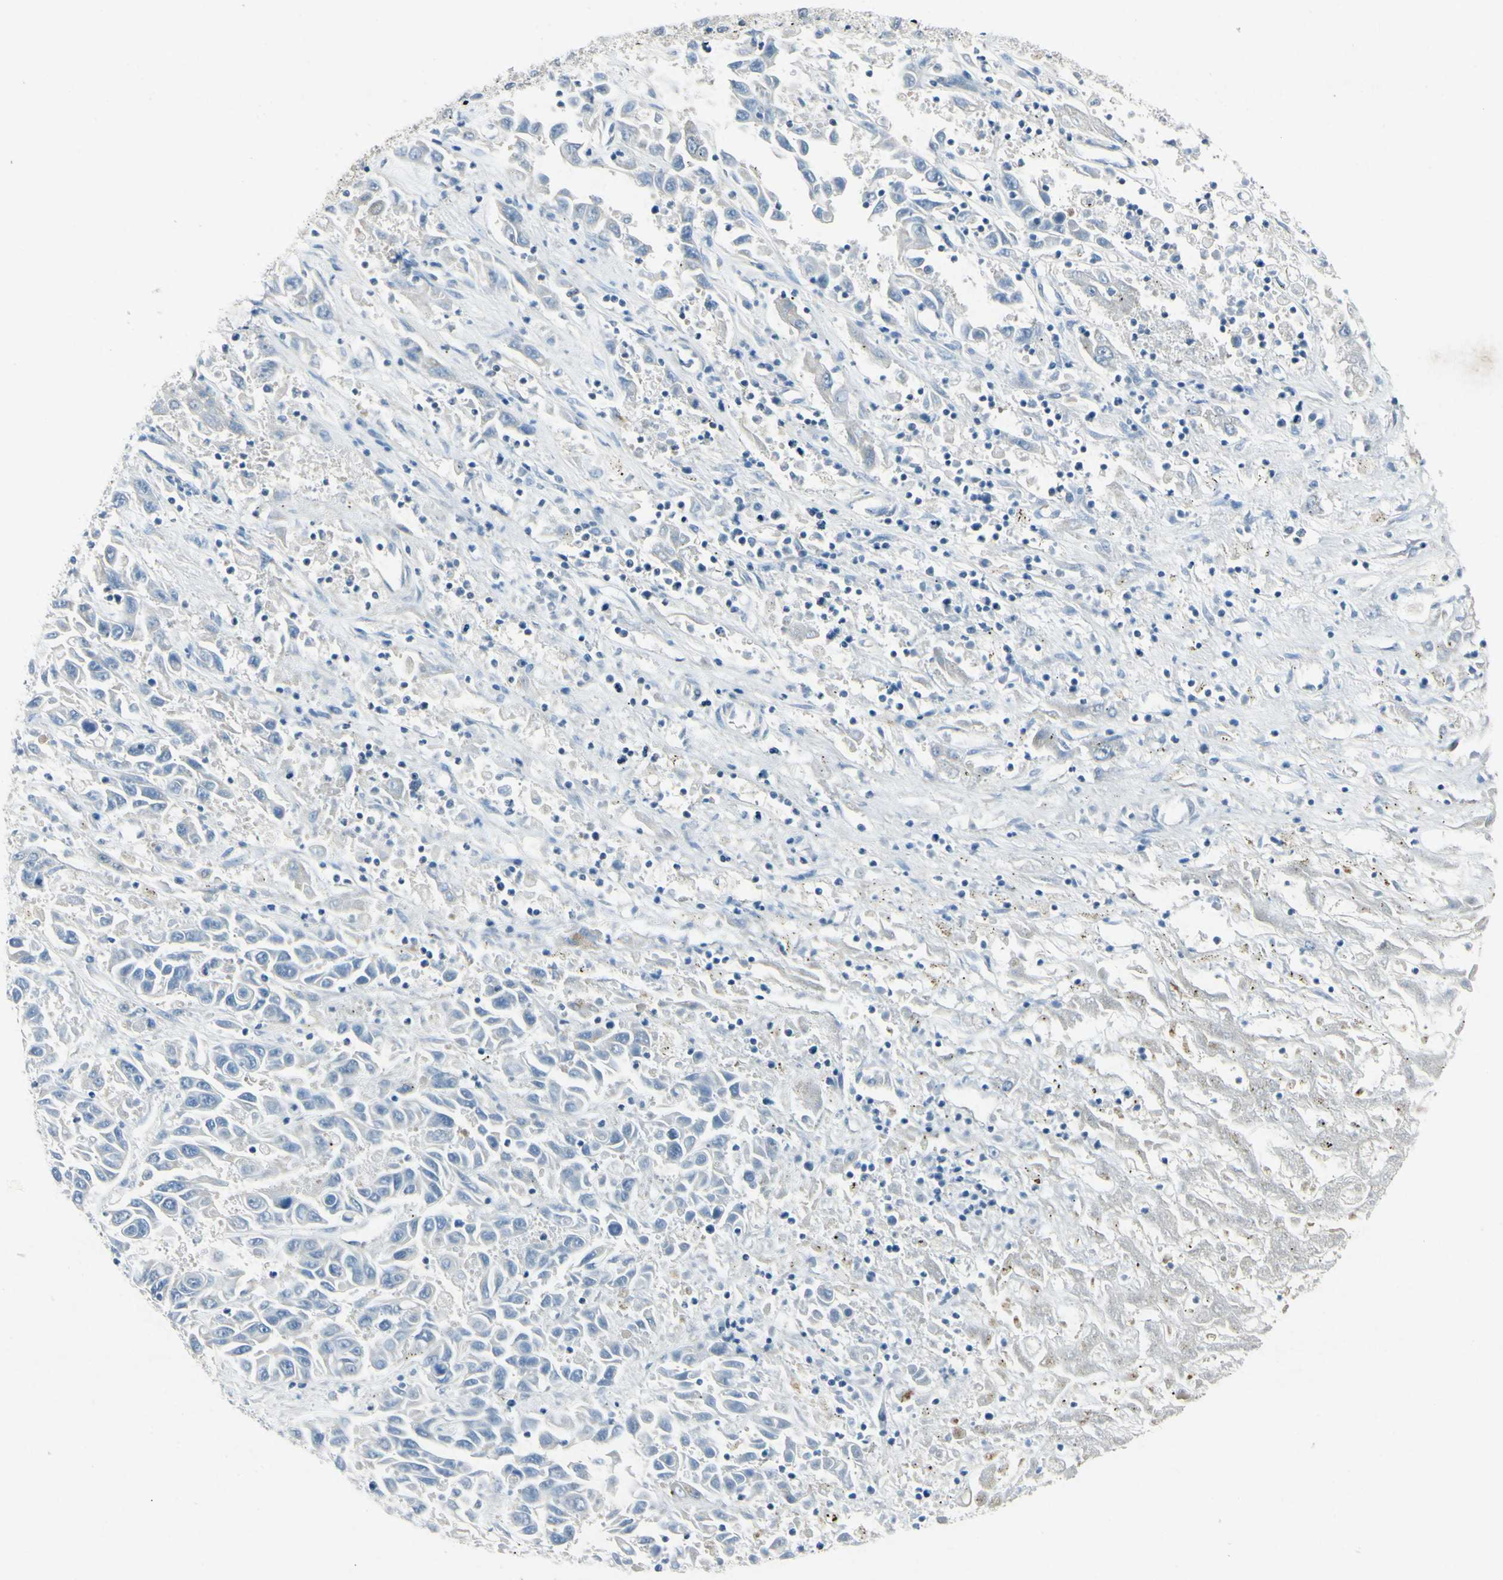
{"staining": {"intensity": "negative", "quantity": "none", "location": "none"}, "tissue": "liver cancer", "cell_type": "Tumor cells", "image_type": "cancer", "snomed": [{"axis": "morphology", "description": "Cholangiocarcinoma"}, {"axis": "topography", "description": "Liver"}], "caption": "A high-resolution micrograph shows immunohistochemistry (IHC) staining of liver cancer, which reveals no significant expression in tumor cells.", "gene": "SNAP91", "patient": {"sex": "female", "age": 52}}